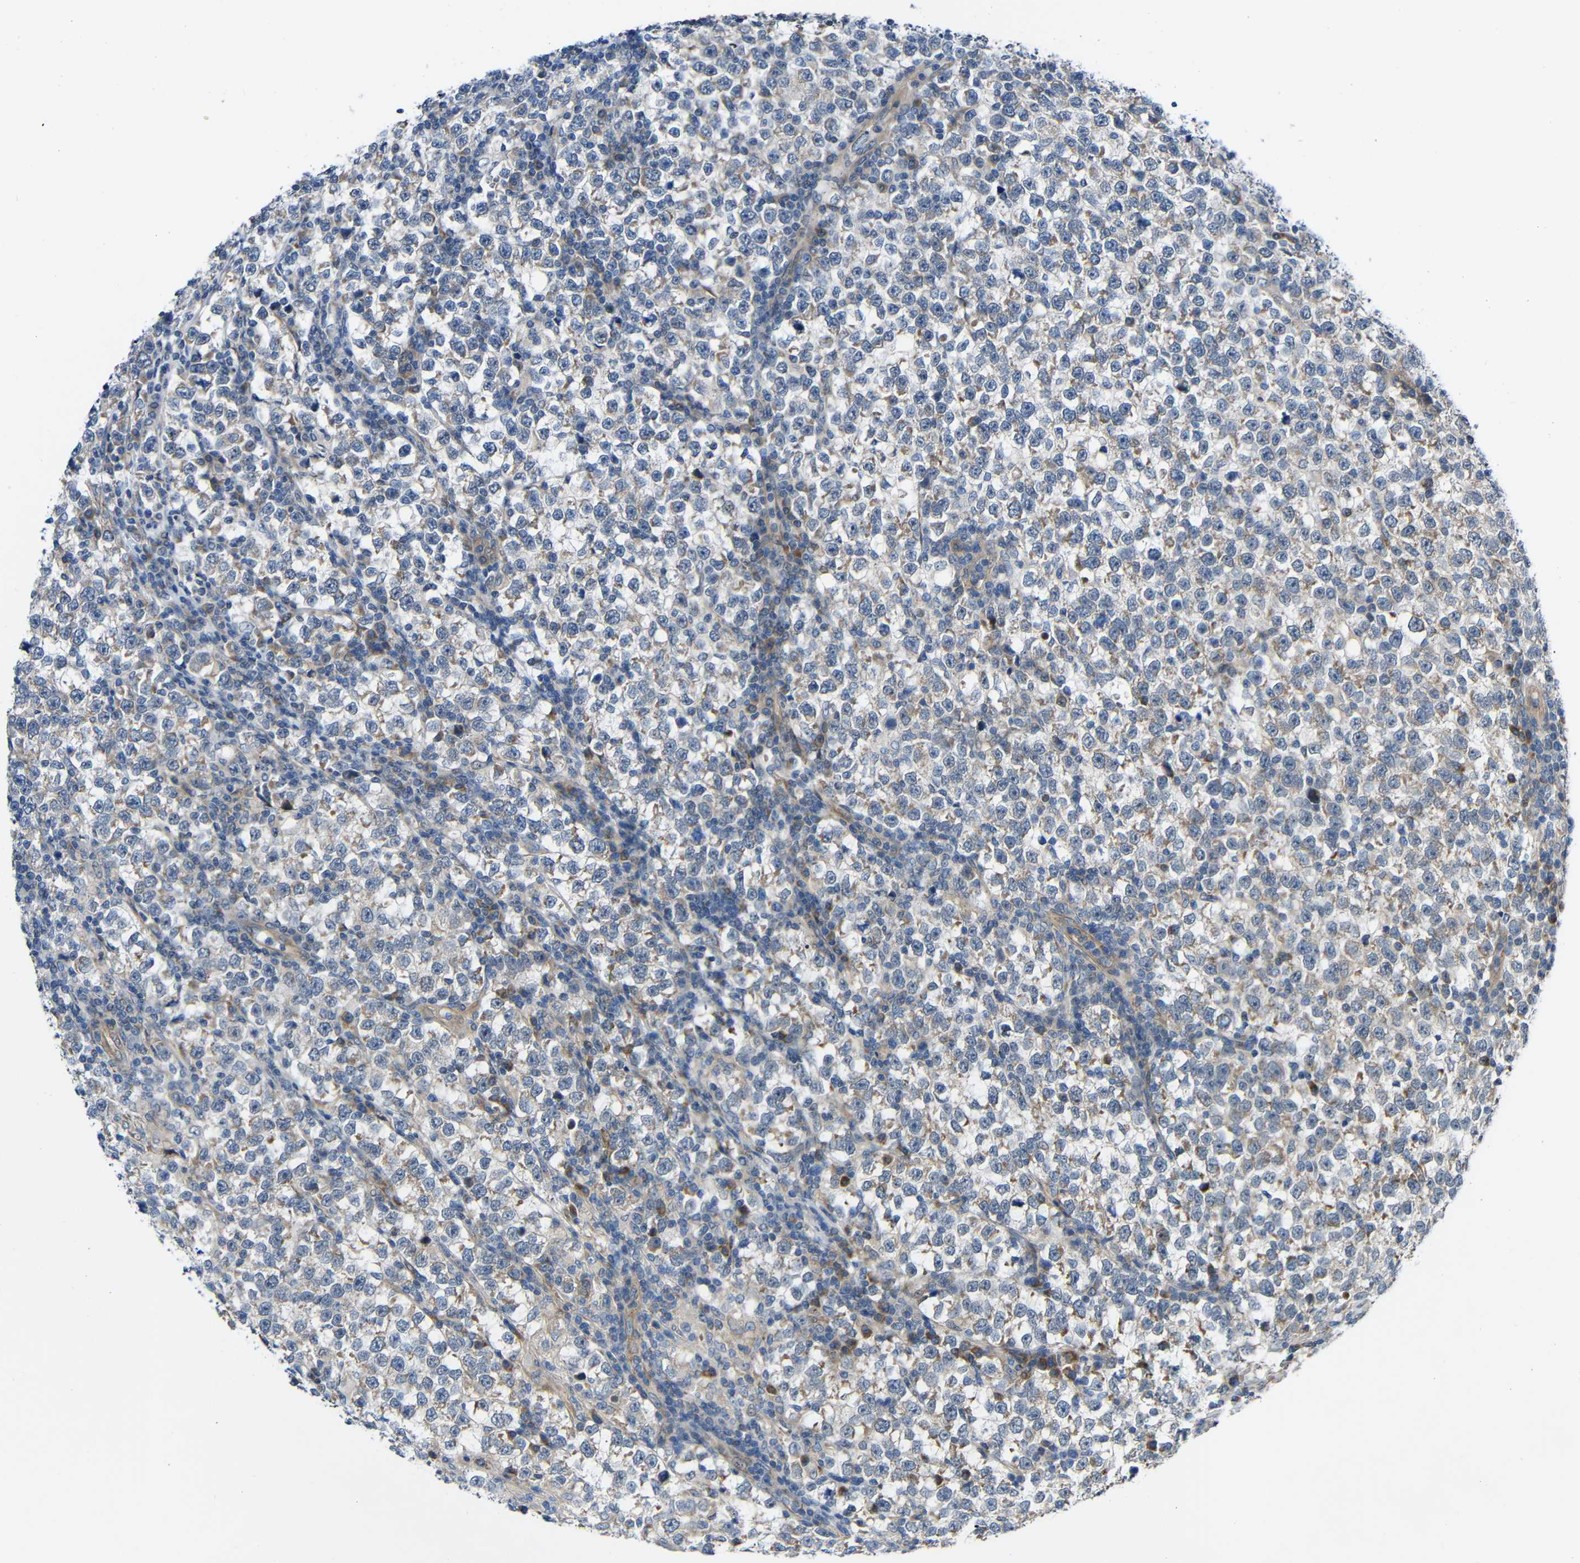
{"staining": {"intensity": "negative", "quantity": "none", "location": "none"}, "tissue": "testis cancer", "cell_type": "Tumor cells", "image_type": "cancer", "snomed": [{"axis": "morphology", "description": "Normal tissue, NOS"}, {"axis": "morphology", "description": "Seminoma, NOS"}, {"axis": "topography", "description": "Testis"}], "caption": "Testis cancer stained for a protein using immunohistochemistry (IHC) exhibits no positivity tumor cells.", "gene": "TMEM25", "patient": {"sex": "male", "age": 43}}